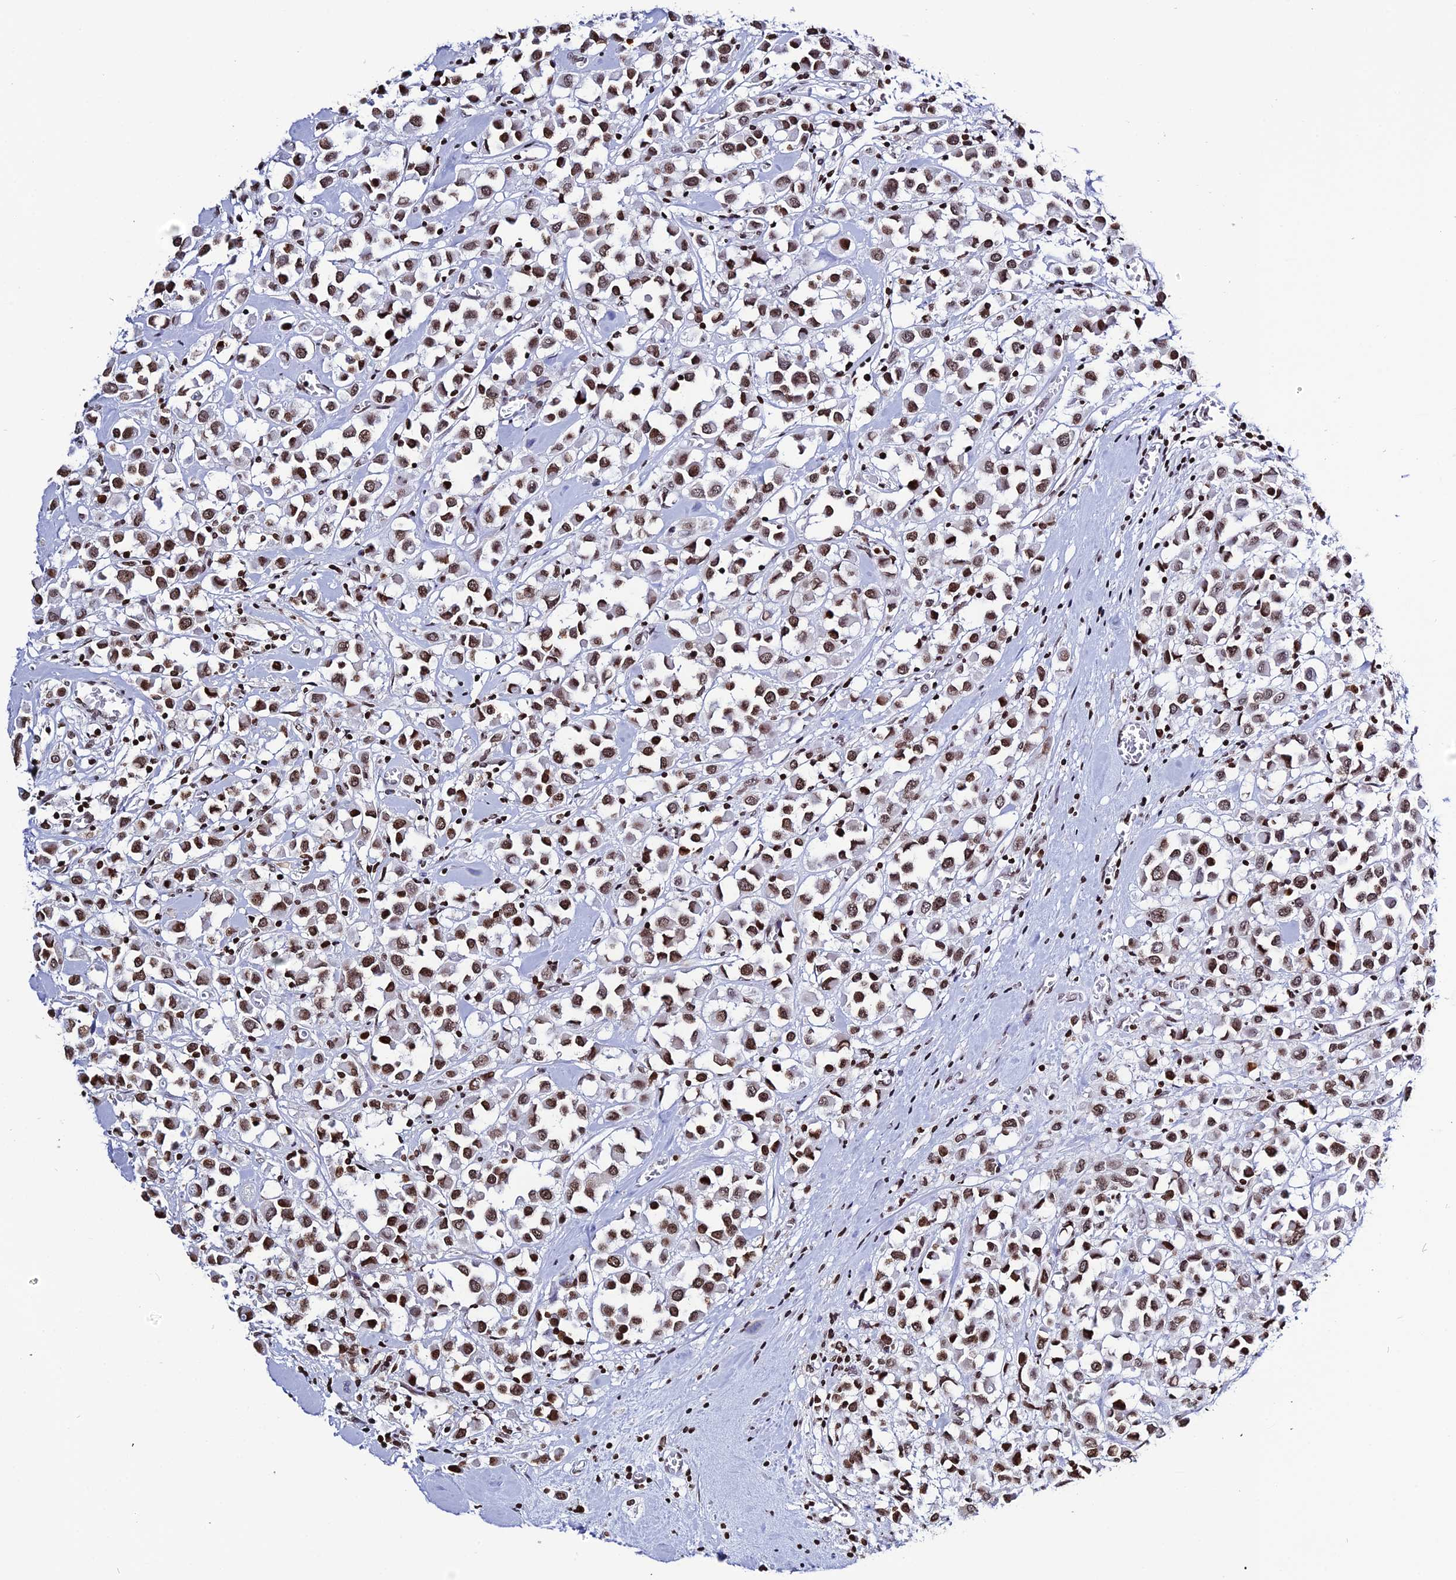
{"staining": {"intensity": "moderate", "quantity": ">75%", "location": "nuclear"}, "tissue": "breast cancer", "cell_type": "Tumor cells", "image_type": "cancer", "snomed": [{"axis": "morphology", "description": "Duct carcinoma"}, {"axis": "topography", "description": "Breast"}], "caption": "Protein expression analysis of human breast cancer reveals moderate nuclear expression in approximately >75% of tumor cells.", "gene": "MACROH2A2", "patient": {"sex": "female", "age": 61}}